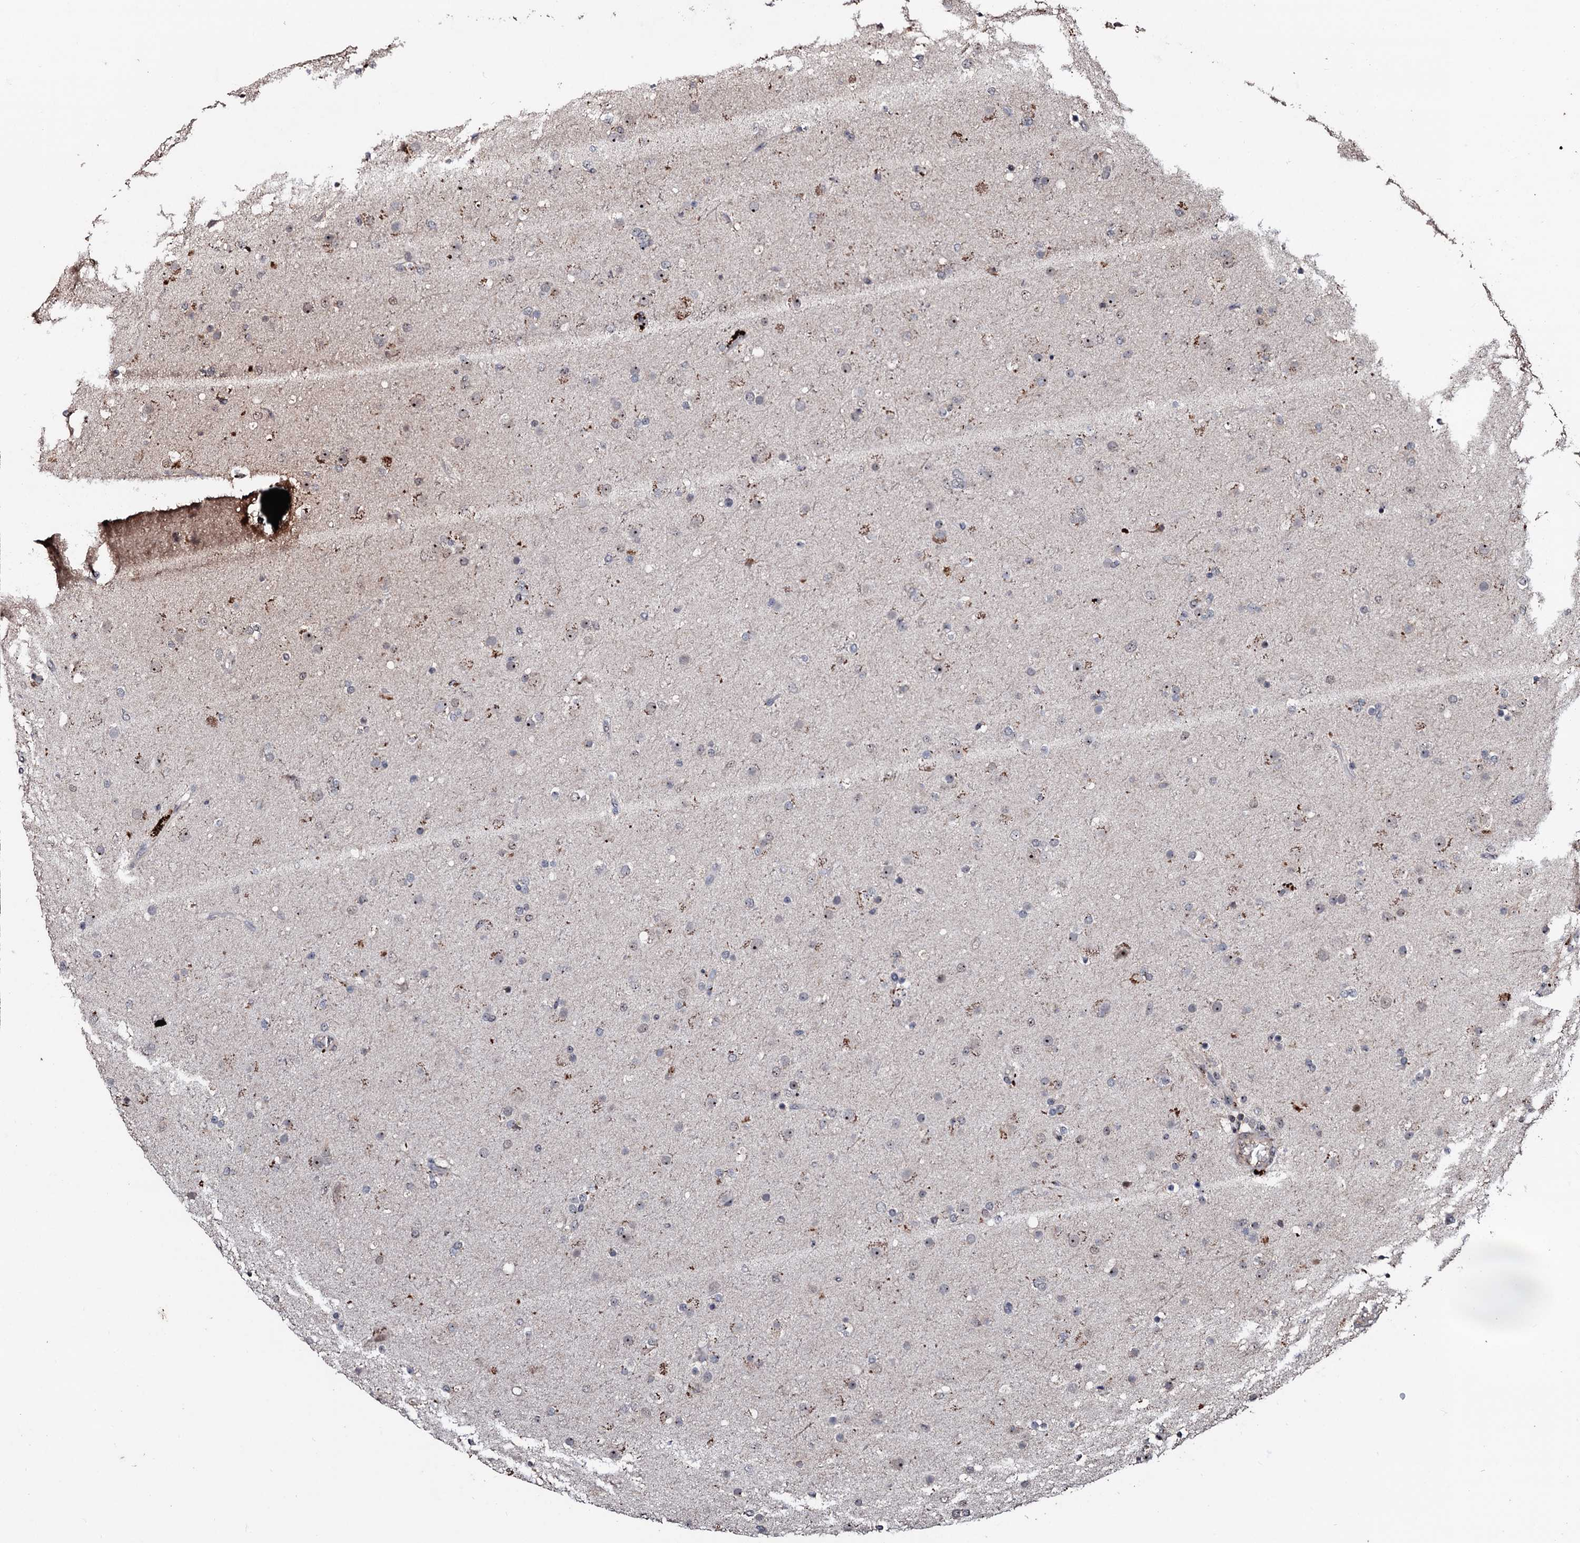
{"staining": {"intensity": "weak", "quantity": "<25%", "location": "nuclear"}, "tissue": "glioma", "cell_type": "Tumor cells", "image_type": "cancer", "snomed": [{"axis": "morphology", "description": "Glioma, malignant, Low grade"}, {"axis": "topography", "description": "Brain"}], "caption": "The micrograph reveals no staining of tumor cells in malignant low-grade glioma. The staining was performed using DAB (3,3'-diaminobenzidine) to visualize the protein expression in brown, while the nuclei were stained in blue with hematoxylin (Magnification: 20x).", "gene": "SUPT7L", "patient": {"sex": "male", "age": 65}}